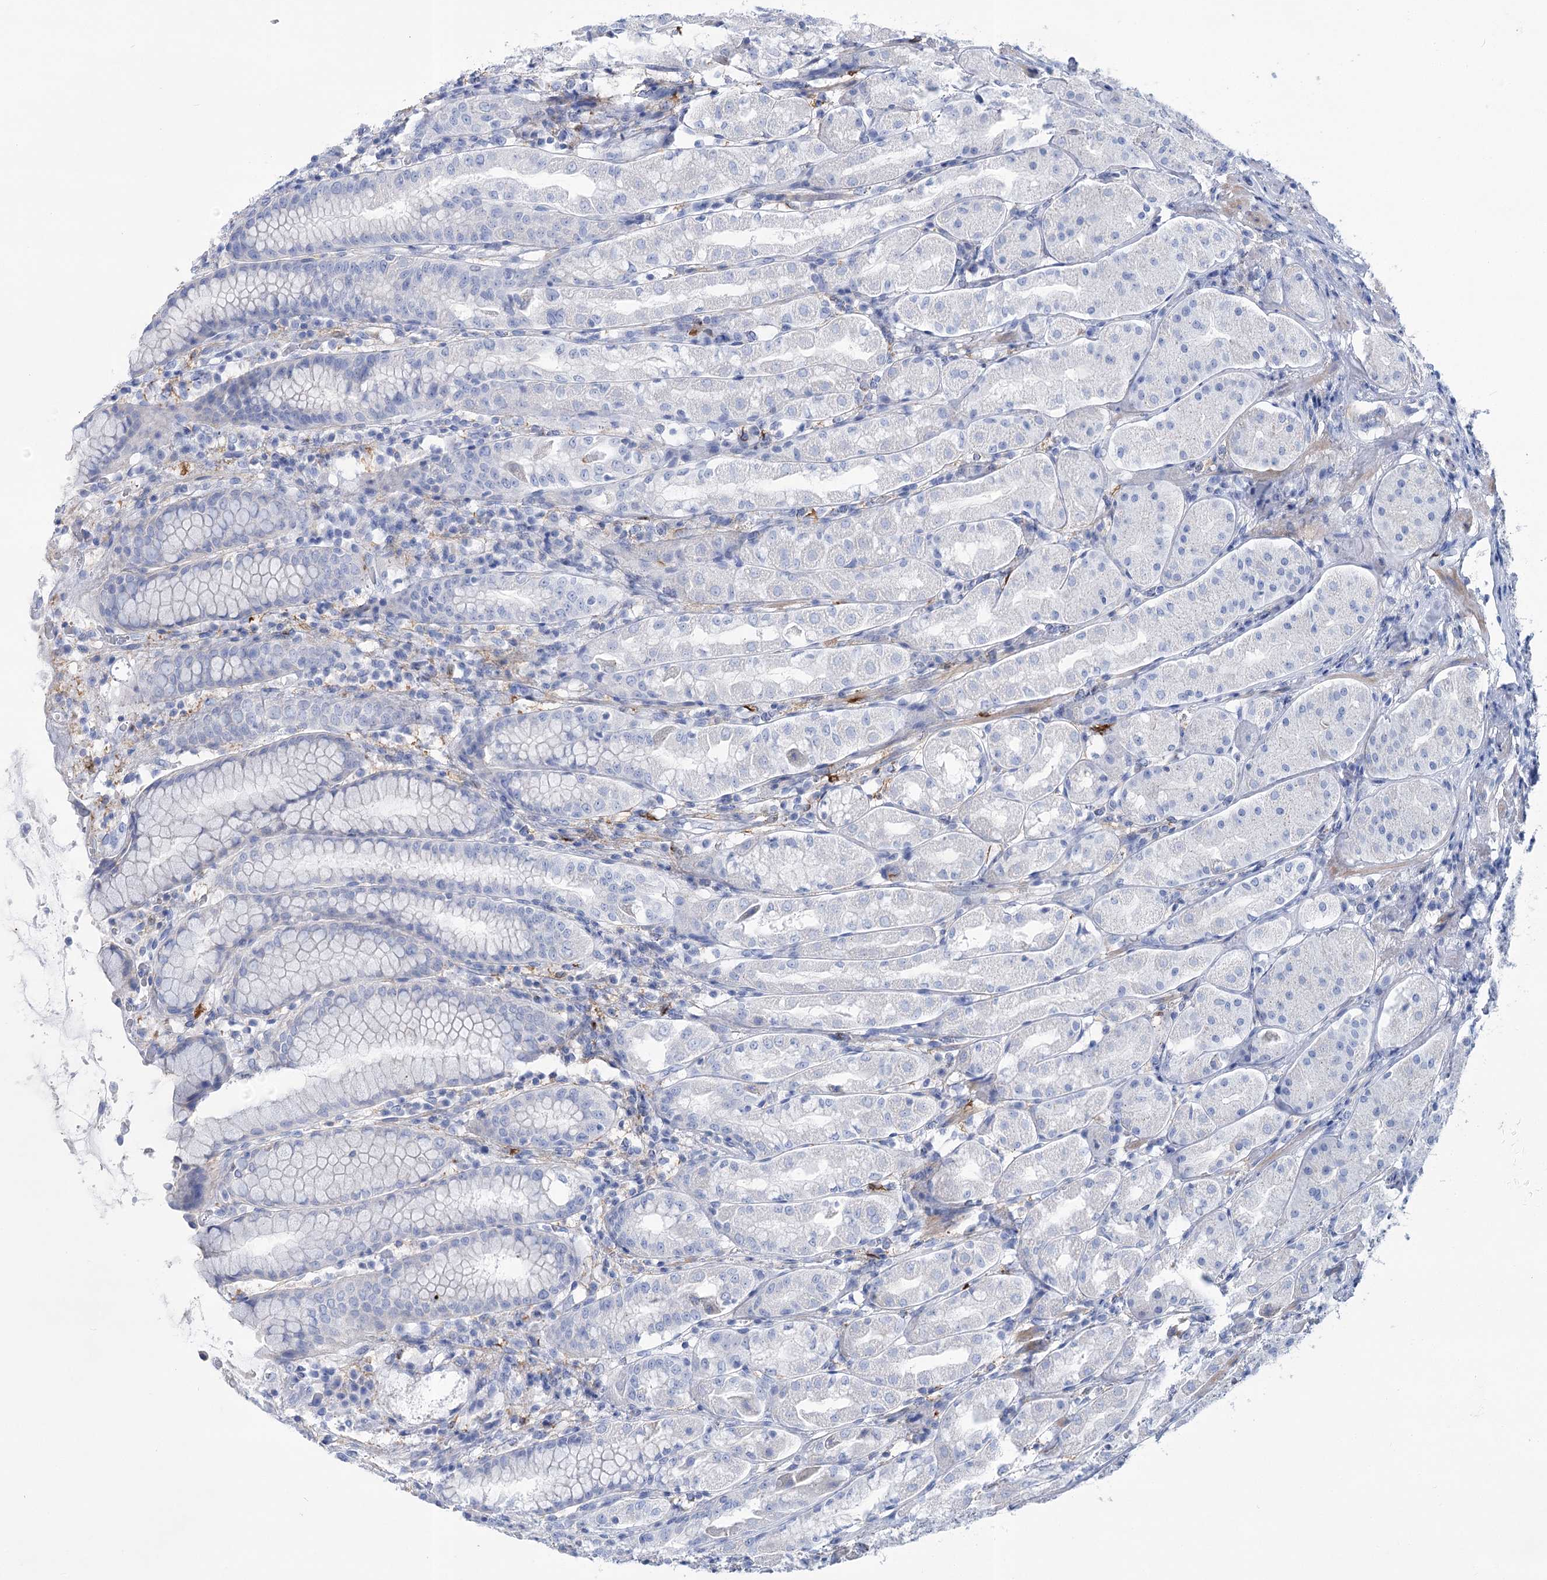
{"staining": {"intensity": "negative", "quantity": "none", "location": "none"}, "tissue": "stomach", "cell_type": "Glandular cells", "image_type": "normal", "snomed": [{"axis": "morphology", "description": "Normal tissue, NOS"}, {"axis": "topography", "description": "Stomach"}, {"axis": "topography", "description": "Stomach, lower"}], "caption": "The image demonstrates no staining of glandular cells in normal stomach.", "gene": "PCDHA1", "patient": {"sex": "female", "age": 56}}